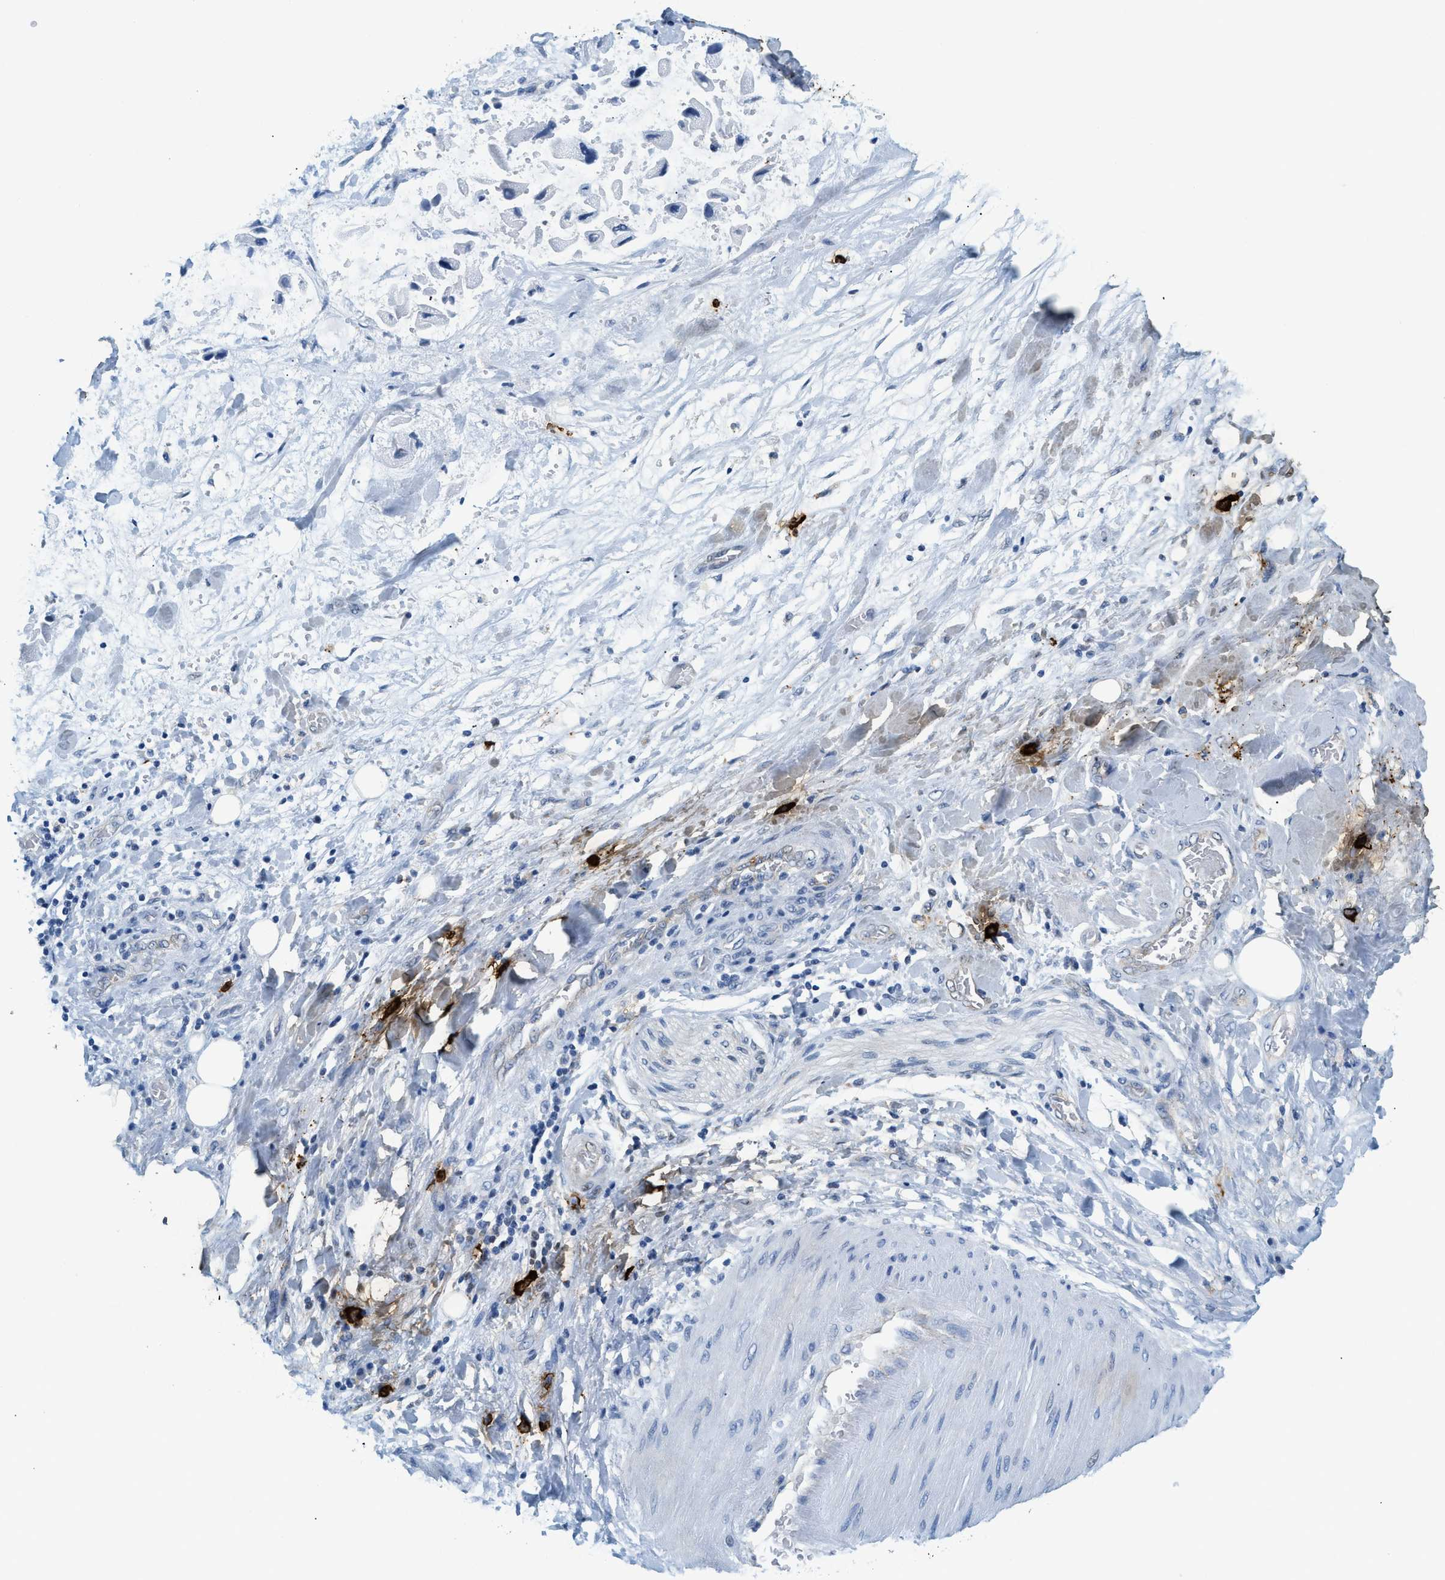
{"staining": {"intensity": "negative", "quantity": "none", "location": "none"}, "tissue": "adipose tissue", "cell_type": "Adipocytes", "image_type": "normal", "snomed": [{"axis": "morphology", "description": "Normal tissue, NOS"}, {"axis": "morphology", "description": "Cholangiocarcinoma"}, {"axis": "topography", "description": "Liver"}, {"axis": "topography", "description": "Peripheral nerve tissue"}], "caption": "Human adipose tissue stained for a protein using immunohistochemistry displays no positivity in adipocytes.", "gene": "TPSAB1", "patient": {"sex": "male", "age": 50}}